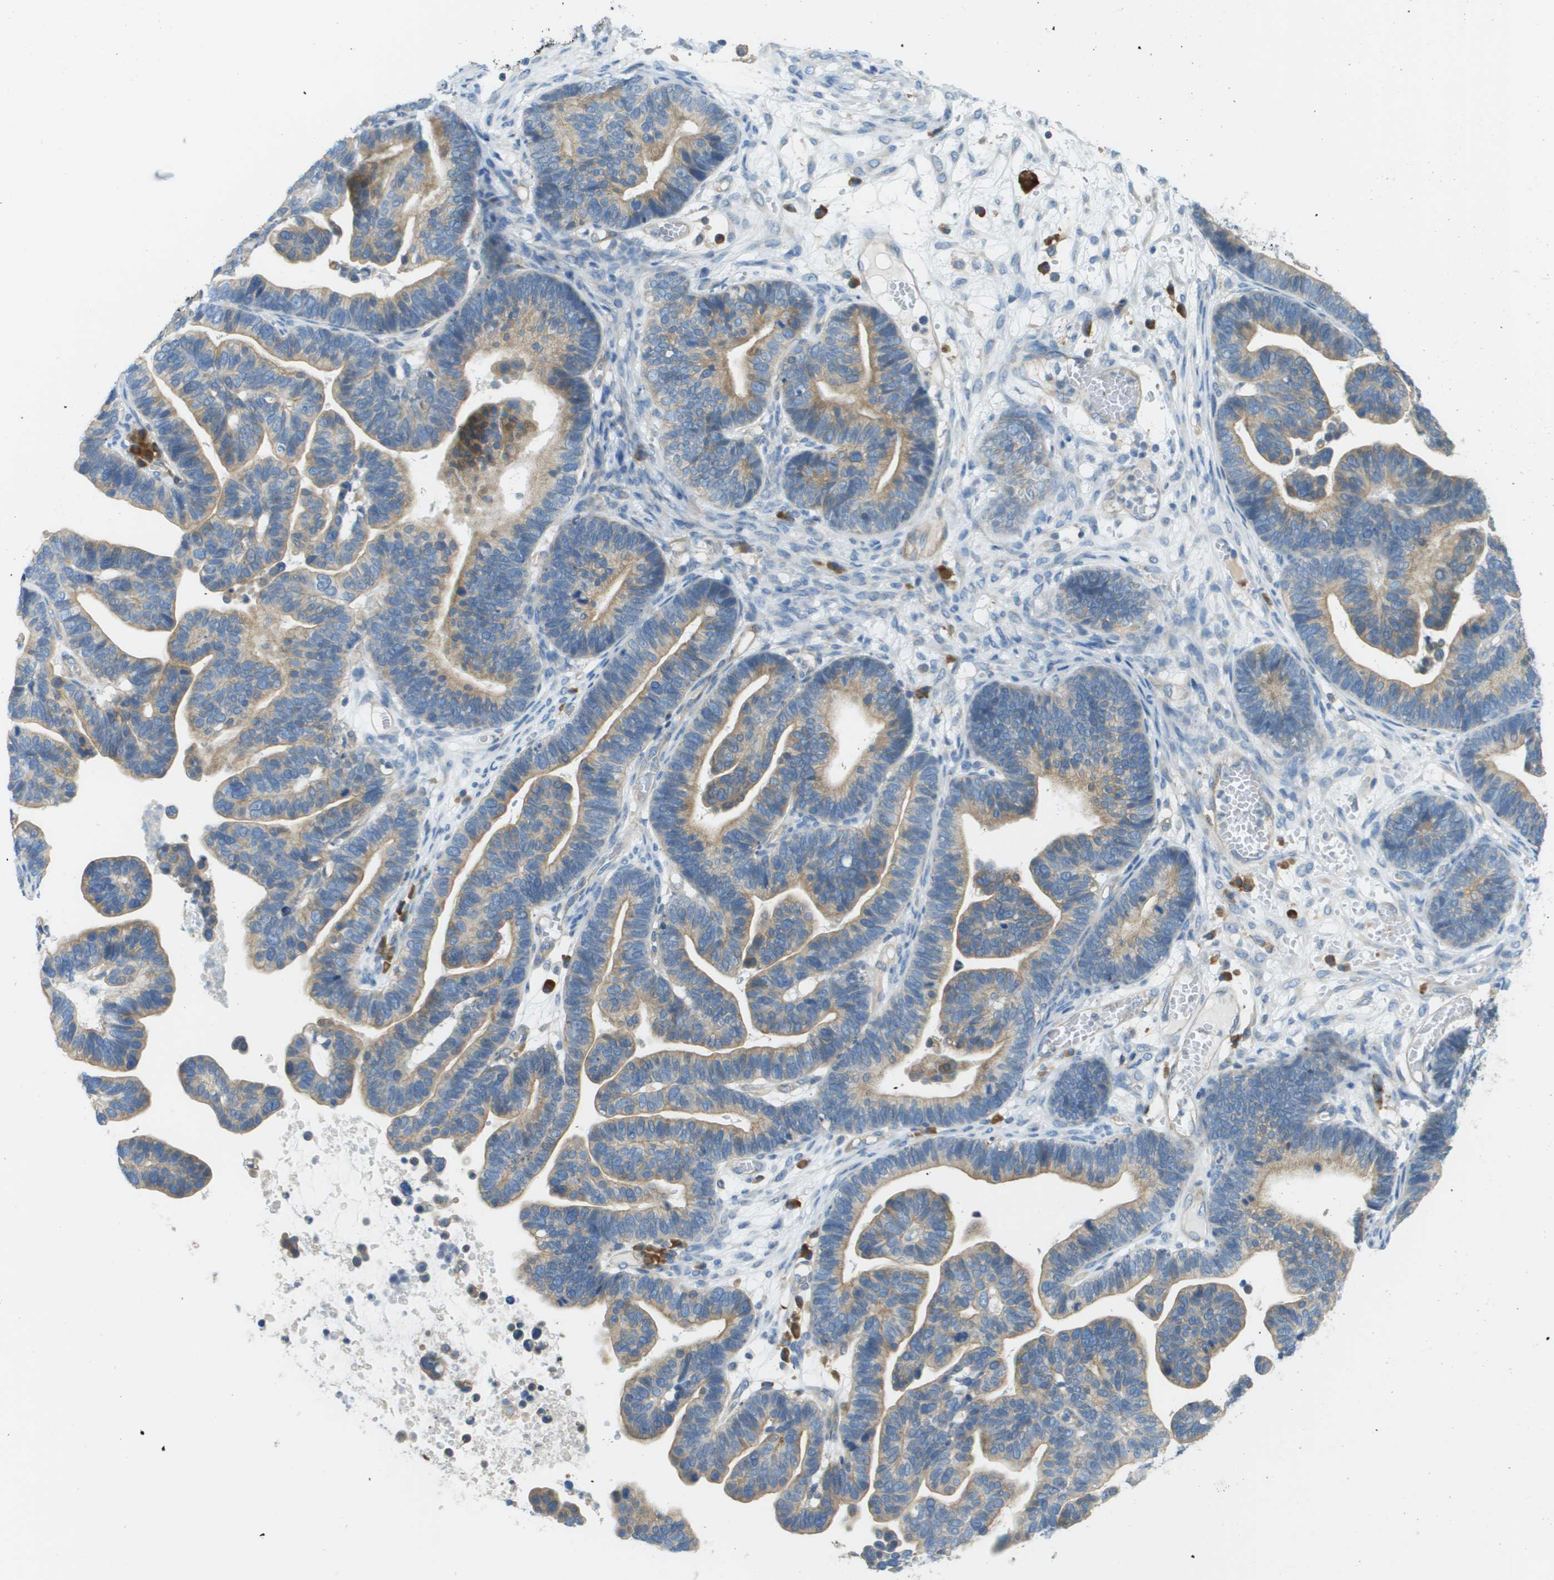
{"staining": {"intensity": "moderate", "quantity": ">75%", "location": "cytoplasmic/membranous"}, "tissue": "ovarian cancer", "cell_type": "Tumor cells", "image_type": "cancer", "snomed": [{"axis": "morphology", "description": "Cystadenocarcinoma, serous, NOS"}, {"axis": "topography", "description": "Ovary"}], "caption": "Ovarian serous cystadenocarcinoma stained for a protein displays moderate cytoplasmic/membranous positivity in tumor cells.", "gene": "DNAJB11", "patient": {"sex": "female", "age": 56}}